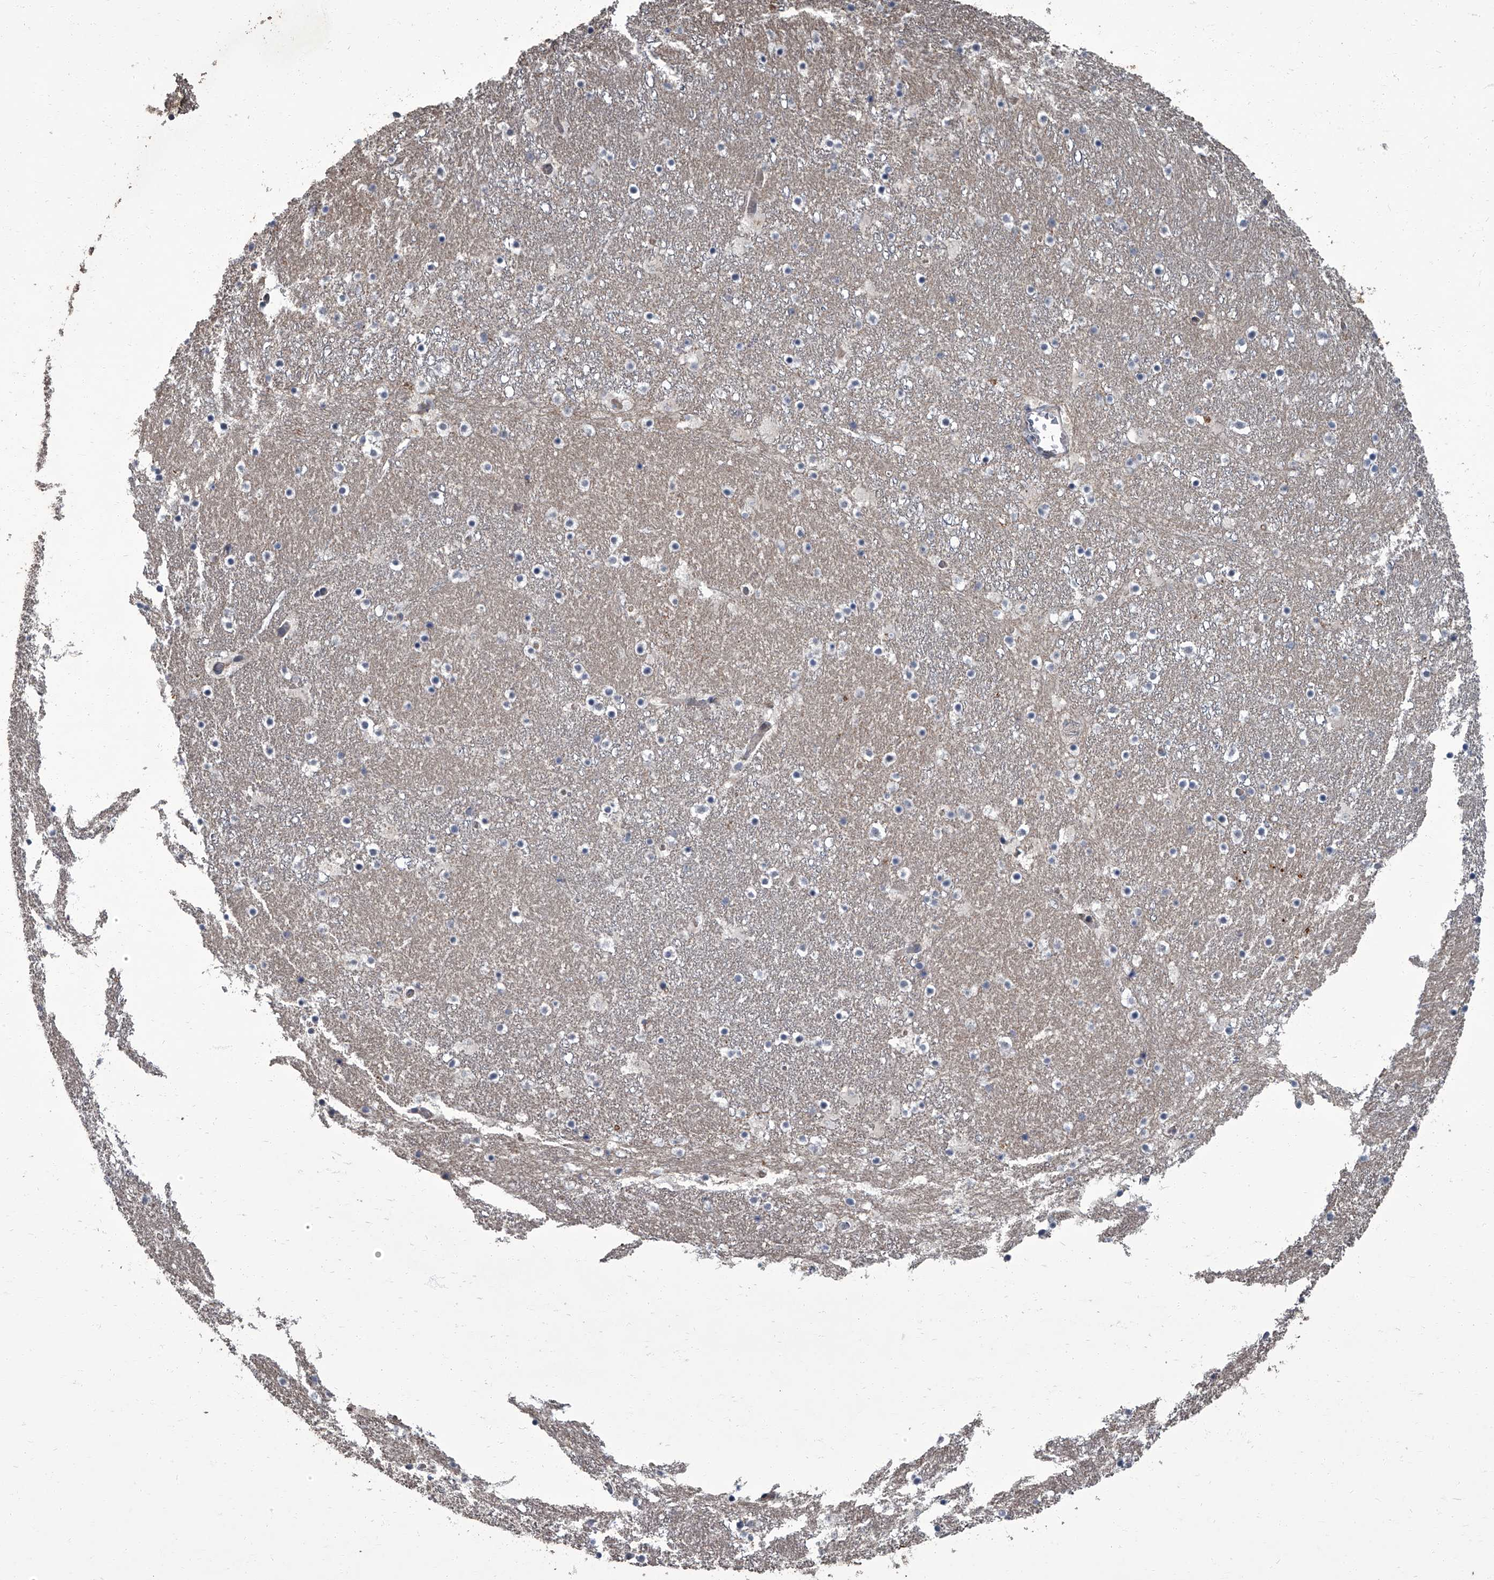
{"staining": {"intensity": "negative", "quantity": "none", "location": "none"}, "tissue": "caudate", "cell_type": "Glial cells", "image_type": "normal", "snomed": [{"axis": "morphology", "description": "Normal tissue, NOS"}, {"axis": "topography", "description": "Lateral ventricle wall"}], "caption": "Caudate stained for a protein using immunohistochemistry (IHC) demonstrates no staining glial cells.", "gene": "SIRT4", "patient": {"sex": "male", "age": 45}}